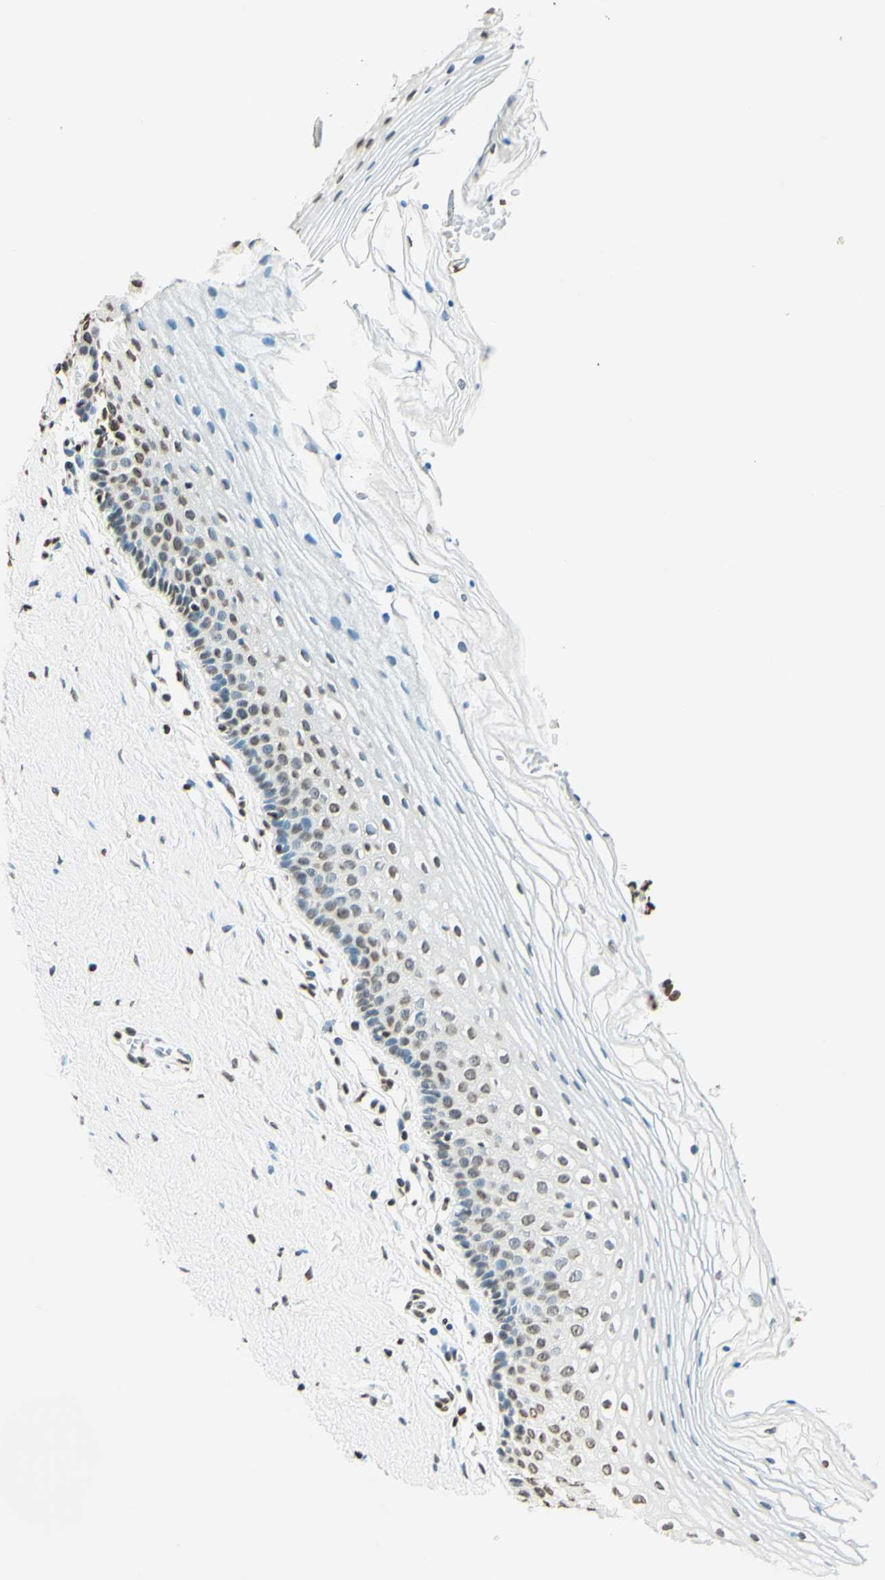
{"staining": {"intensity": "weak", "quantity": "<25%", "location": "nuclear"}, "tissue": "vagina", "cell_type": "Squamous epithelial cells", "image_type": "normal", "snomed": [{"axis": "morphology", "description": "Normal tissue, NOS"}, {"axis": "topography", "description": "Vagina"}], "caption": "An image of vagina stained for a protein reveals no brown staining in squamous epithelial cells. The staining is performed using DAB (3,3'-diaminobenzidine) brown chromogen with nuclei counter-stained in using hematoxylin.", "gene": "MSH2", "patient": {"sex": "female", "age": 32}}